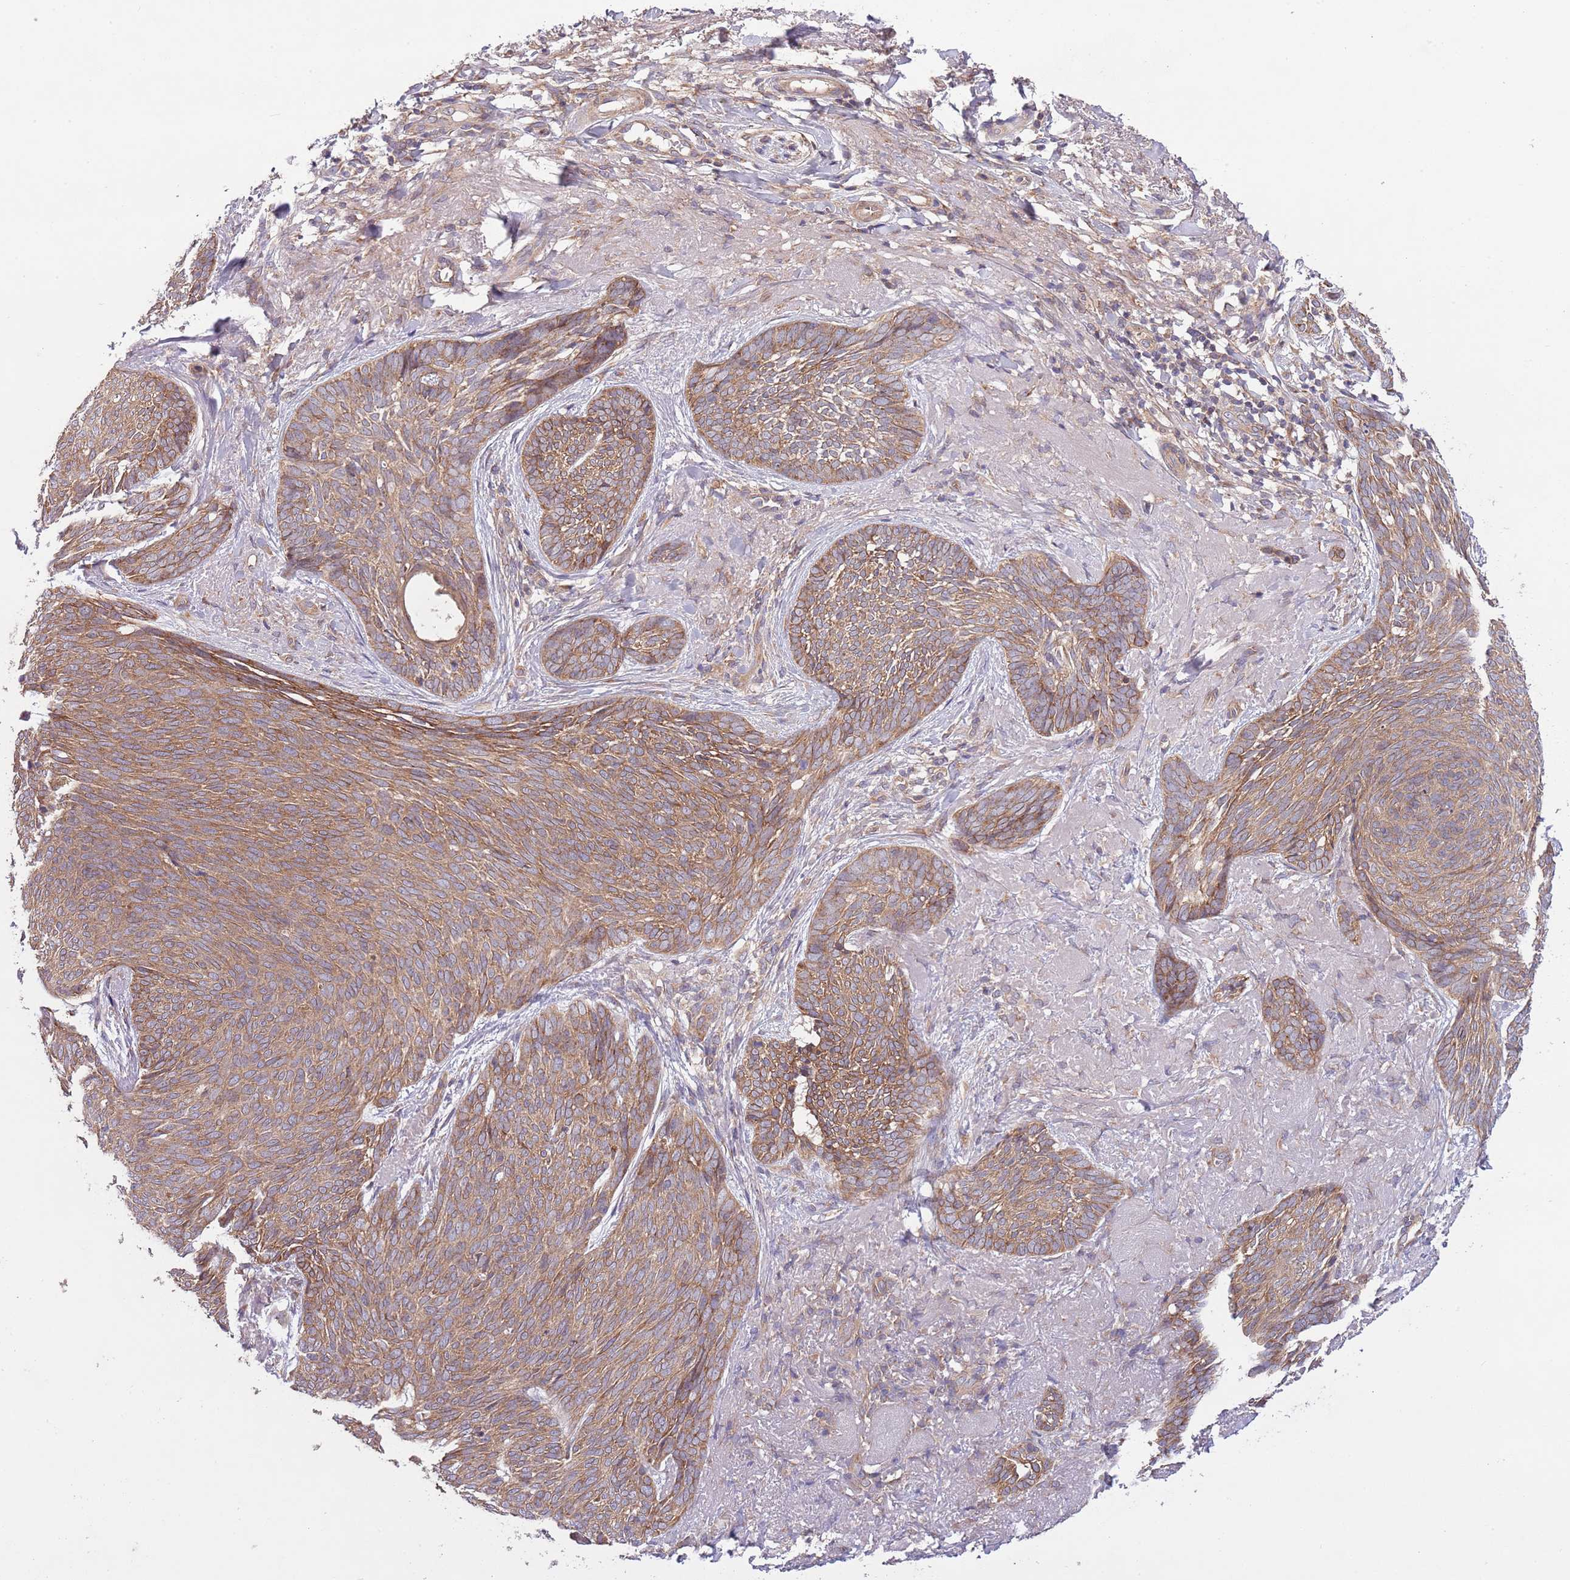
{"staining": {"intensity": "moderate", "quantity": "25%-75%", "location": "cytoplasmic/membranous"}, "tissue": "skin cancer", "cell_type": "Tumor cells", "image_type": "cancer", "snomed": [{"axis": "morphology", "description": "Basal cell carcinoma"}, {"axis": "topography", "description": "Skin"}], "caption": "Immunohistochemical staining of skin cancer exhibits moderate cytoplasmic/membranous protein expression in approximately 25%-75% of tumor cells.", "gene": "MFNG", "patient": {"sex": "female", "age": 86}}